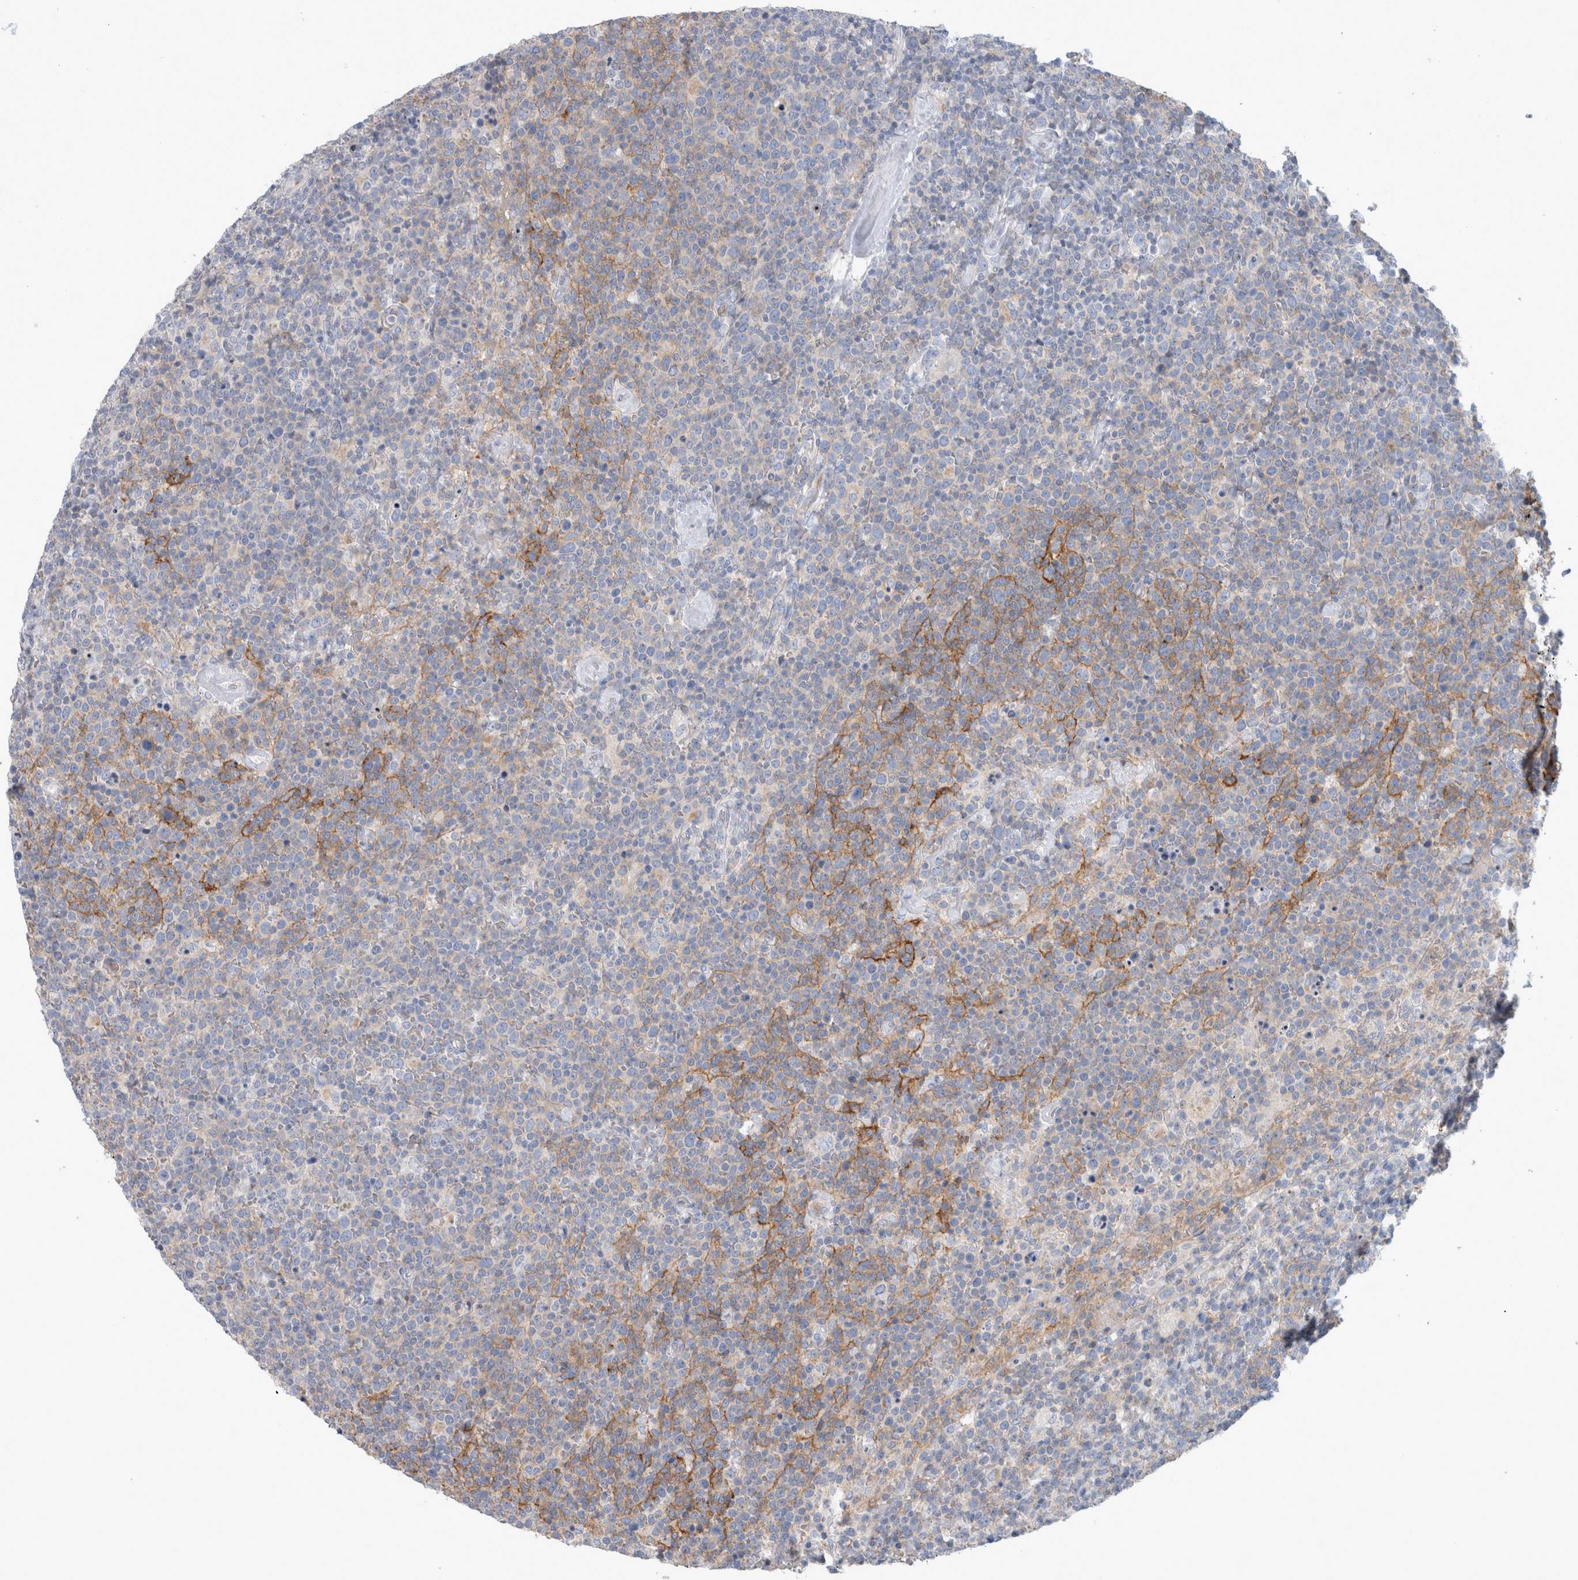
{"staining": {"intensity": "moderate", "quantity": "<25%", "location": "cytoplasmic/membranous"}, "tissue": "lymphoma", "cell_type": "Tumor cells", "image_type": "cancer", "snomed": [{"axis": "morphology", "description": "Malignant lymphoma, non-Hodgkin's type, High grade"}, {"axis": "topography", "description": "Lymph node"}], "caption": "There is low levels of moderate cytoplasmic/membranous expression in tumor cells of malignant lymphoma, non-Hodgkin's type (high-grade), as demonstrated by immunohistochemical staining (brown color).", "gene": "CD55", "patient": {"sex": "male", "age": 61}}